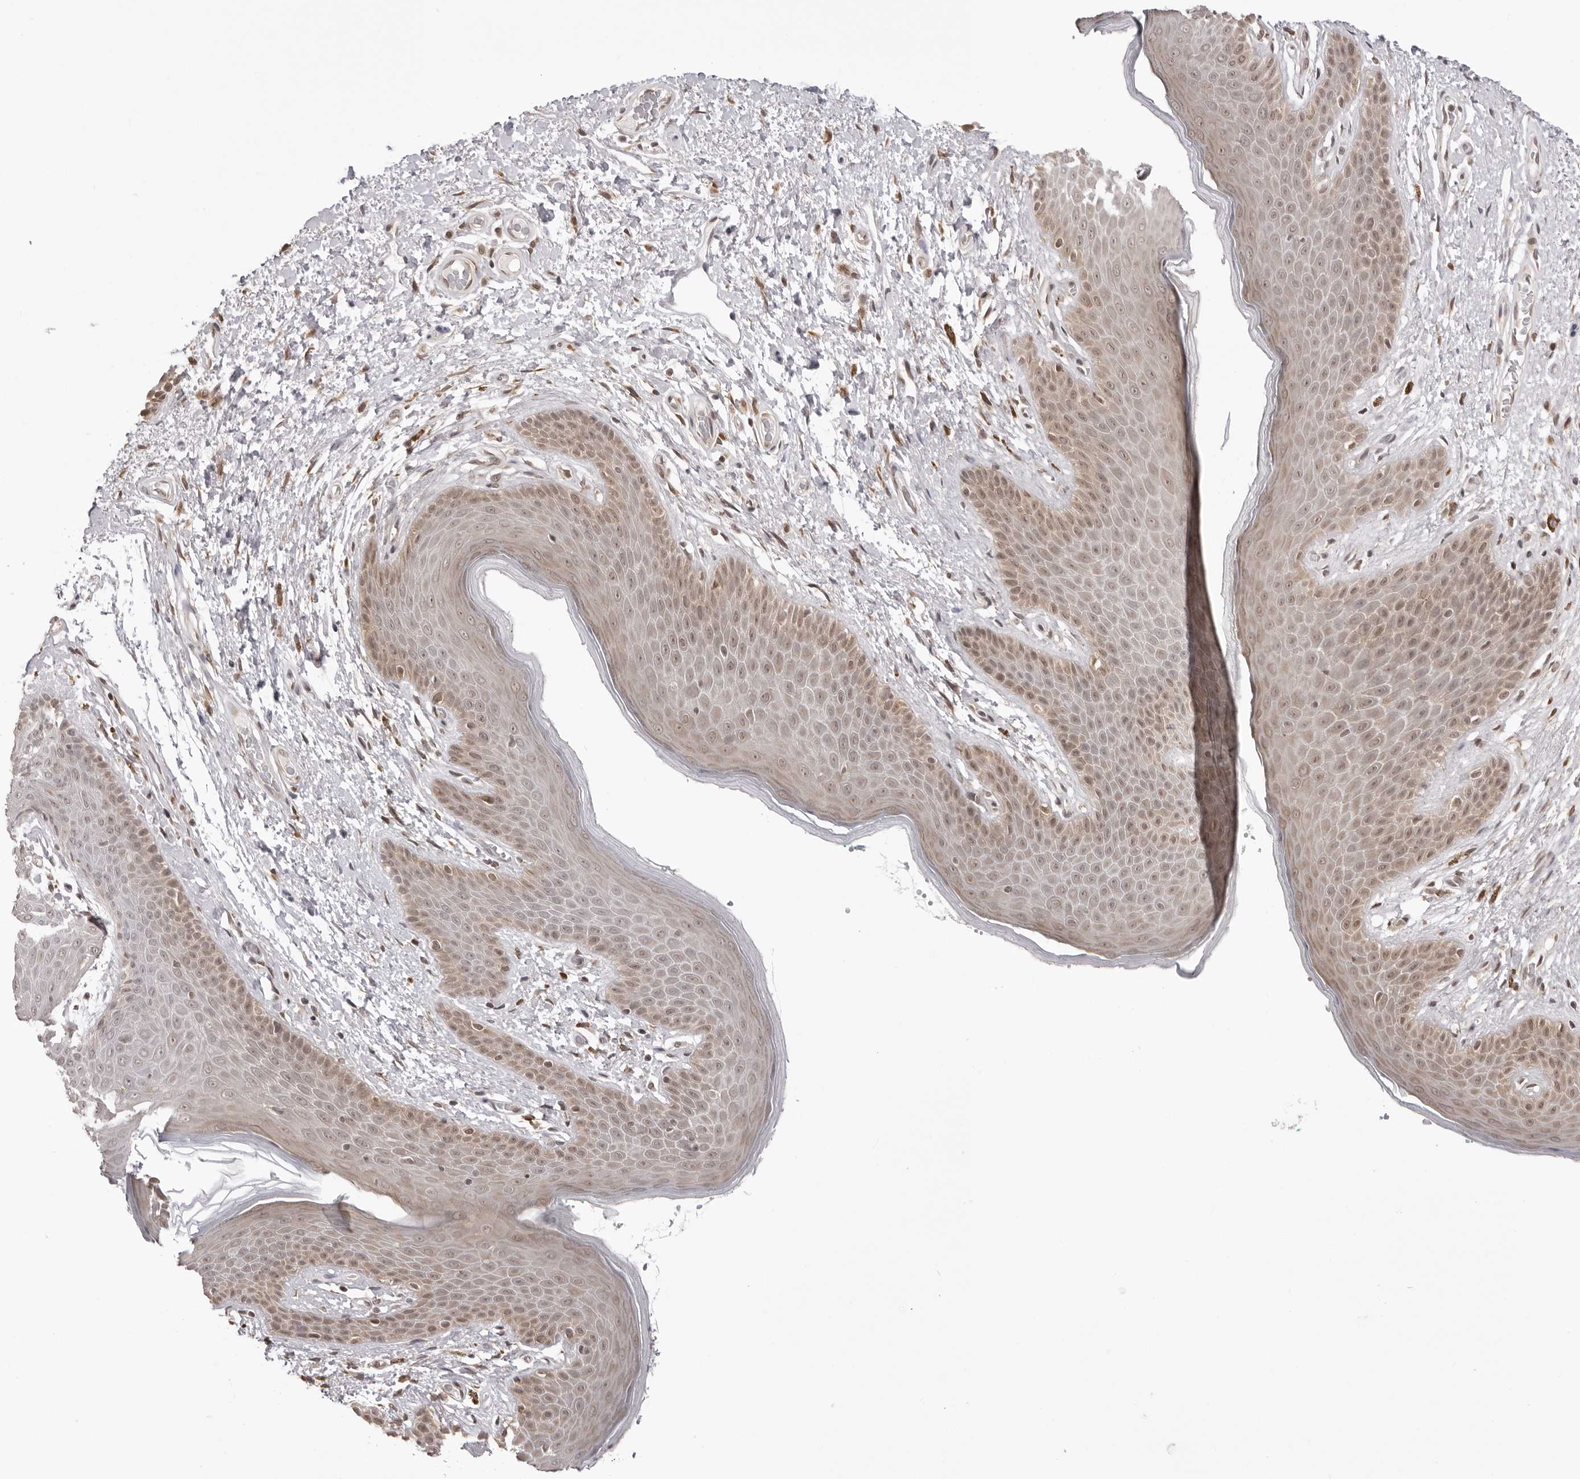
{"staining": {"intensity": "weak", "quantity": "25%-75%", "location": "cytoplasmic/membranous,nuclear"}, "tissue": "skin", "cell_type": "Epidermal cells", "image_type": "normal", "snomed": [{"axis": "morphology", "description": "Normal tissue, NOS"}, {"axis": "topography", "description": "Anal"}], "caption": "IHC photomicrograph of unremarkable human skin stained for a protein (brown), which shows low levels of weak cytoplasmic/membranous,nuclear expression in about 25%-75% of epidermal cells.", "gene": "ZC3H11A", "patient": {"sex": "male", "age": 74}}